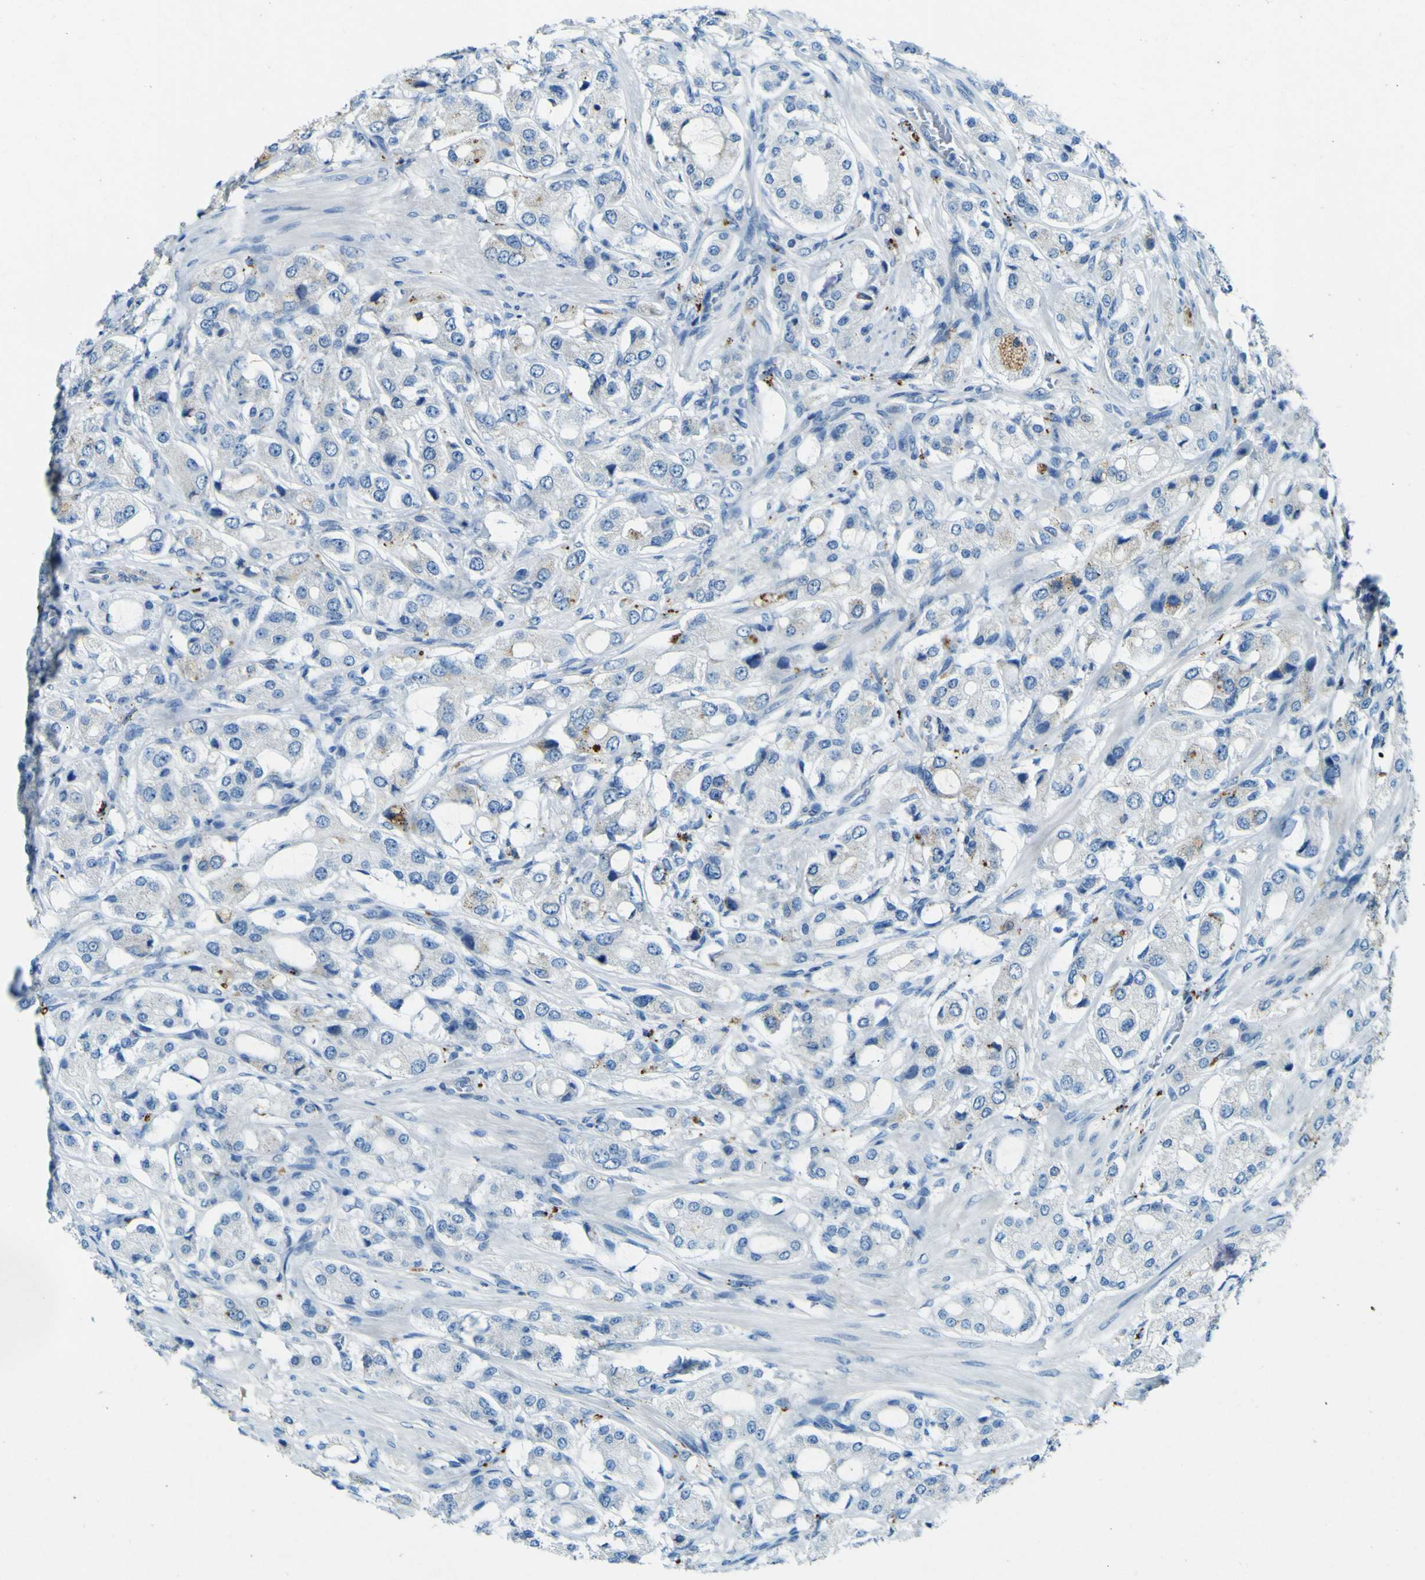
{"staining": {"intensity": "negative", "quantity": "none", "location": "none"}, "tissue": "prostate cancer", "cell_type": "Tumor cells", "image_type": "cancer", "snomed": [{"axis": "morphology", "description": "Adenocarcinoma, High grade"}, {"axis": "topography", "description": "Prostate"}], "caption": "IHC photomicrograph of neoplastic tissue: human high-grade adenocarcinoma (prostate) stained with DAB shows no significant protein expression in tumor cells.", "gene": "PDE9A", "patient": {"sex": "male", "age": 65}}